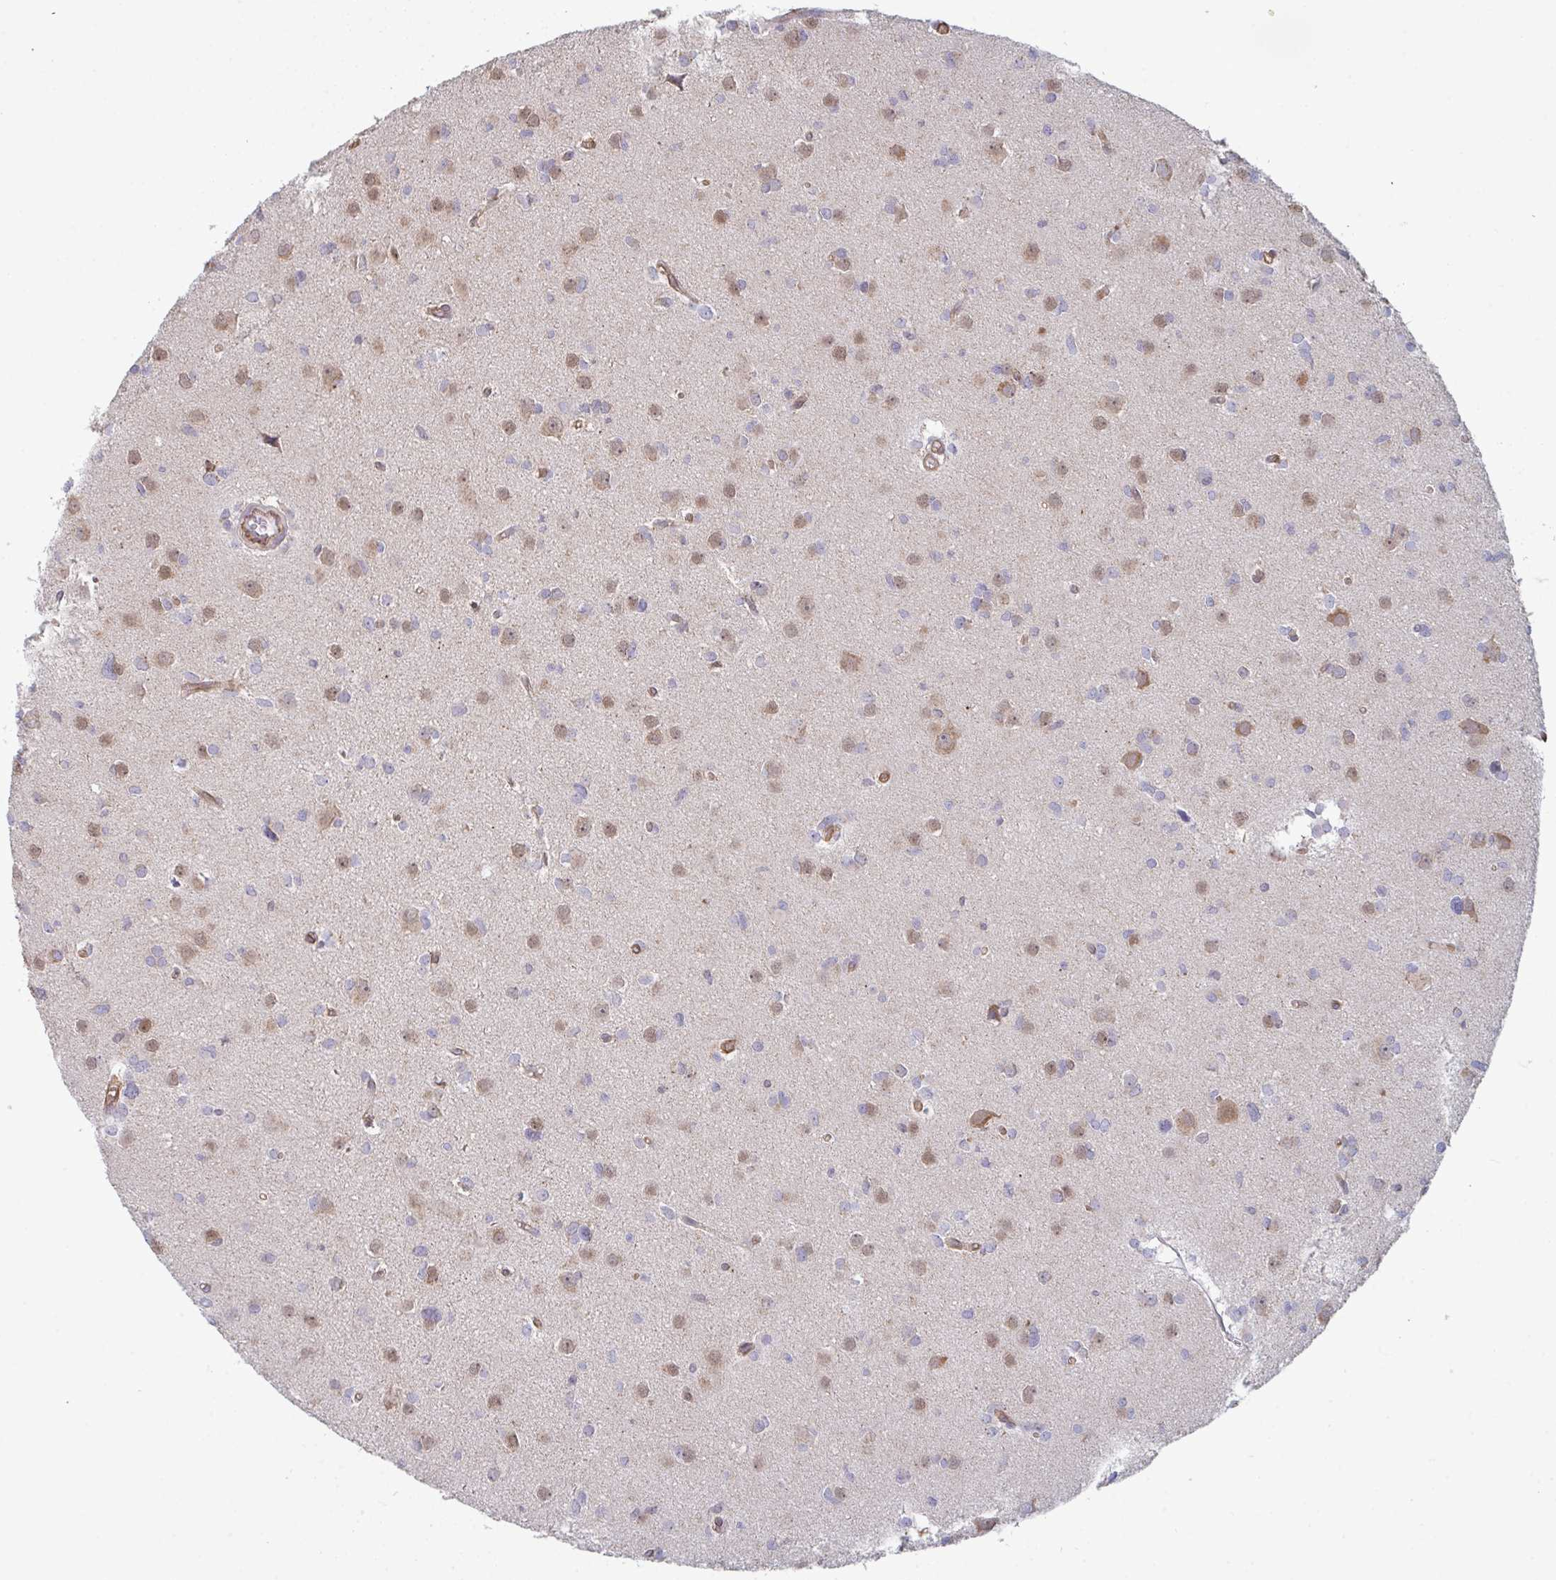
{"staining": {"intensity": "negative", "quantity": "none", "location": "none"}, "tissue": "glioma", "cell_type": "Tumor cells", "image_type": "cancer", "snomed": [{"axis": "morphology", "description": "Glioma, malignant, High grade"}, {"axis": "topography", "description": "Brain"}], "caption": "This is a micrograph of IHC staining of malignant high-grade glioma, which shows no positivity in tumor cells. The staining was performed using DAB to visualize the protein expression in brown, while the nuclei were stained in blue with hematoxylin (Magnification: 20x).", "gene": "ISCU", "patient": {"sex": "male", "age": 23}}